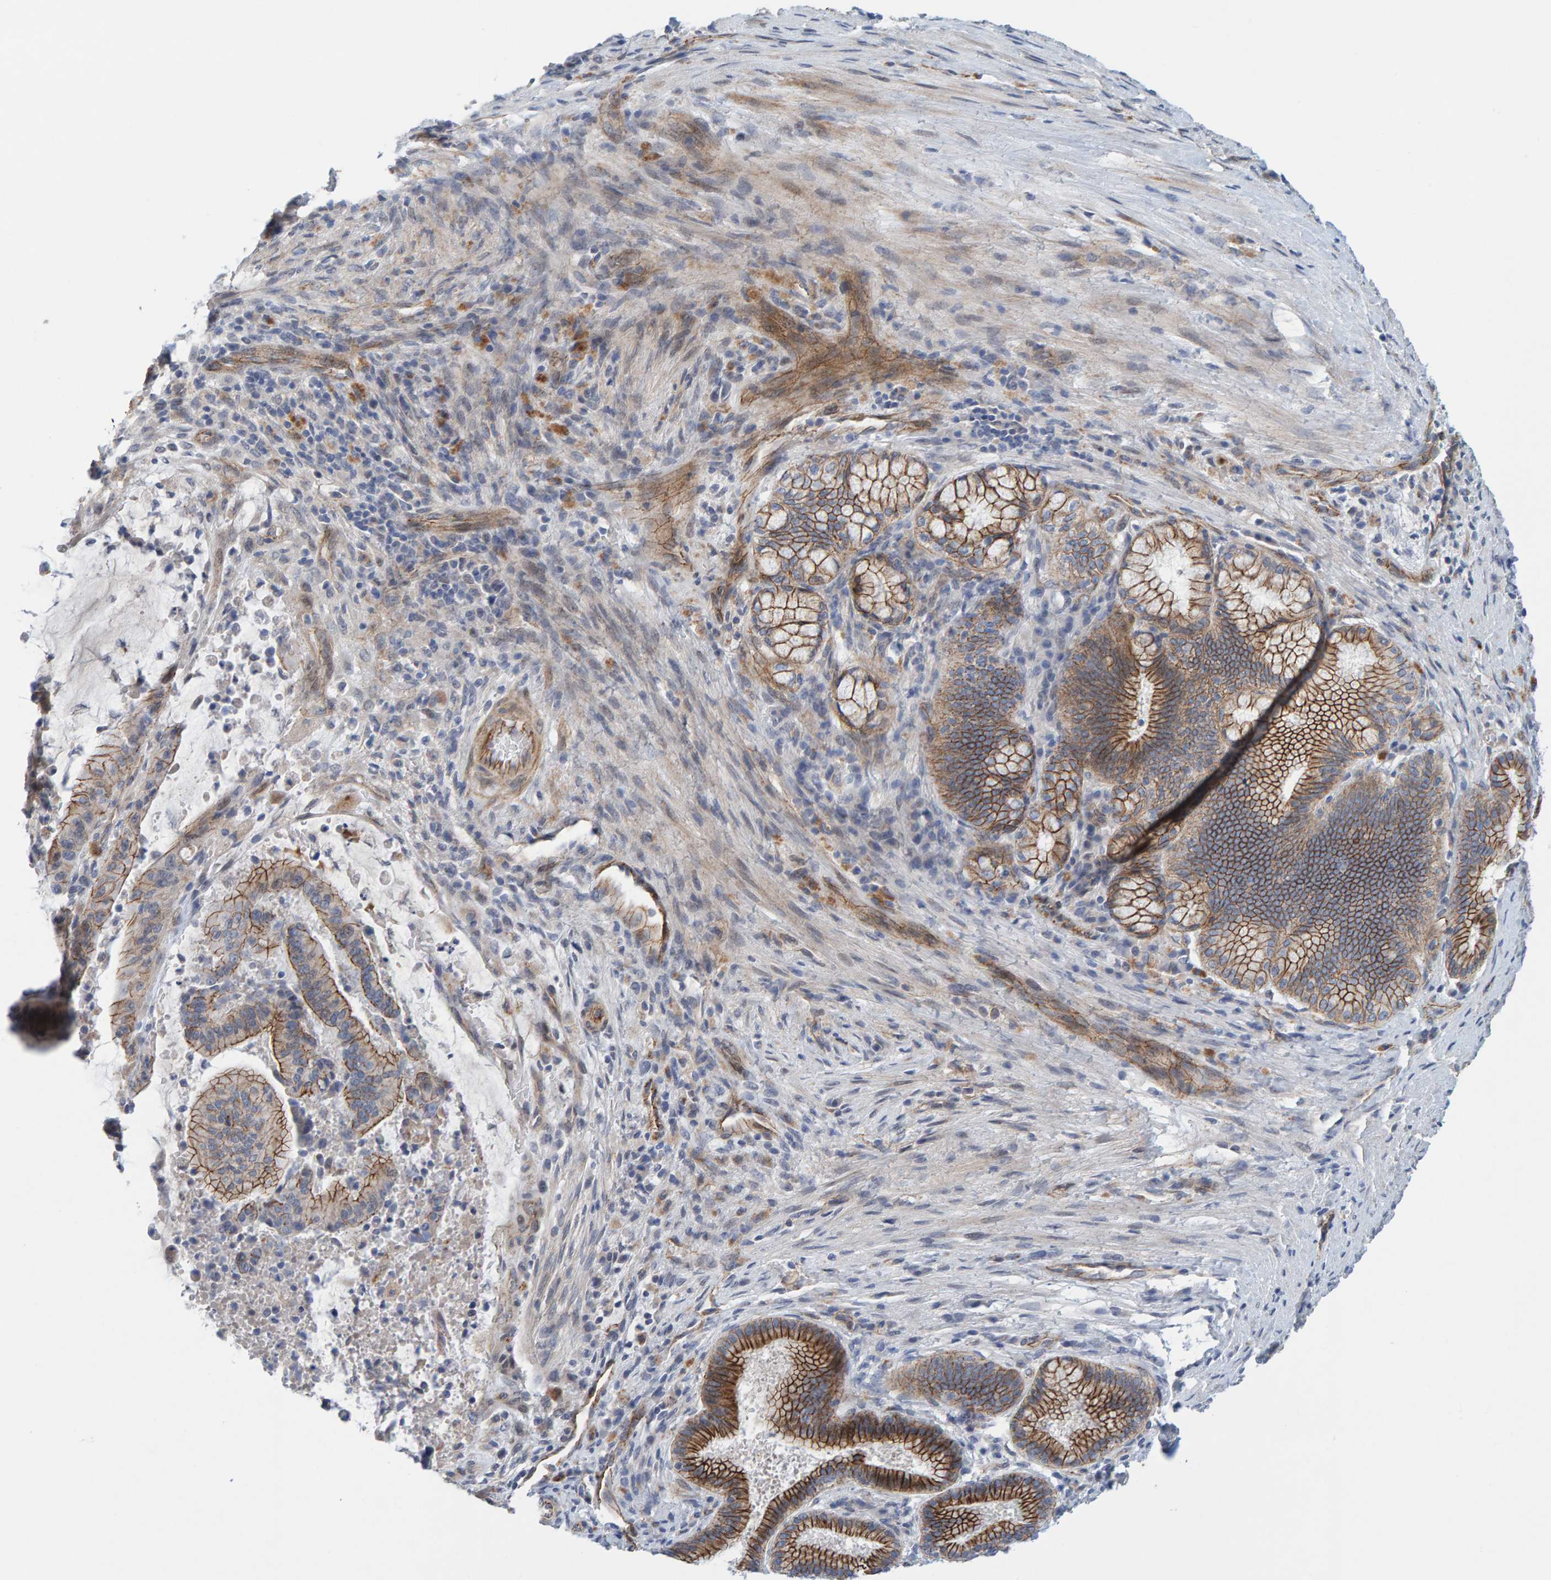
{"staining": {"intensity": "moderate", "quantity": "25%-75%", "location": "cytoplasmic/membranous"}, "tissue": "liver cancer", "cell_type": "Tumor cells", "image_type": "cancer", "snomed": [{"axis": "morphology", "description": "Normal tissue, NOS"}, {"axis": "morphology", "description": "Cholangiocarcinoma"}, {"axis": "topography", "description": "Liver"}, {"axis": "topography", "description": "Peripheral nerve tissue"}], "caption": "Liver cholangiocarcinoma tissue displays moderate cytoplasmic/membranous expression in about 25%-75% of tumor cells", "gene": "KRBA2", "patient": {"sex": "female", "age": 73}}